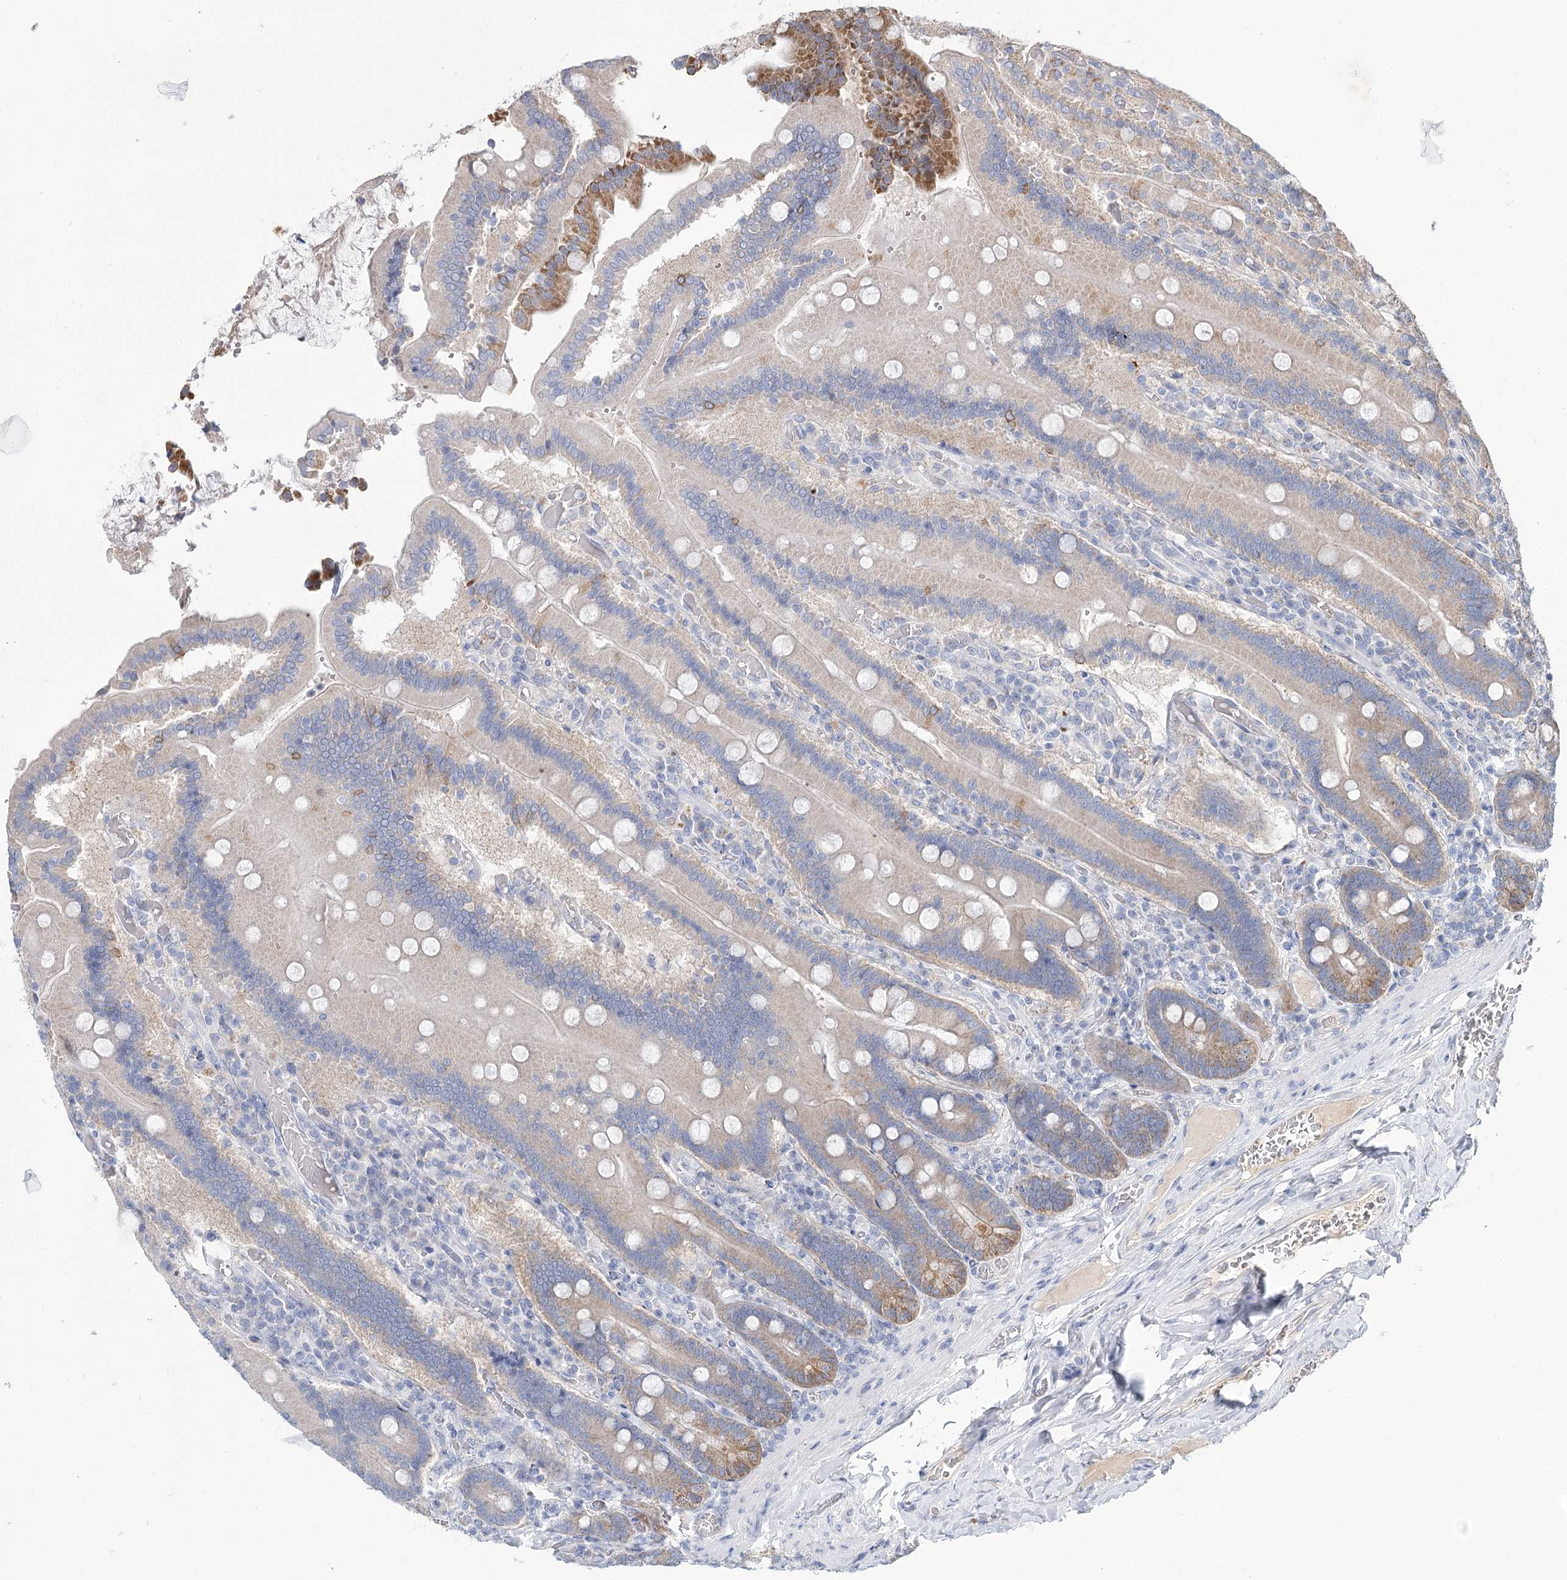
{"staining": {"intensity": "moderate", "quantity": "25%-75%", "location": "cytoplasmic/membranous"}, "tissue": "duodenum", "cell_type": "Glandular cells", "image_type": "normal", "snomed": [{"axis": "morphology", "description": "Normal tissue, NOS"}, {"axis": "topography", "description": "Duodenum"}], "caption": "IHC micrograph of normal duodenum: human duodenum stained using immunohistochemistry (IHC) reveals medium levels of moderate protein expression localized specifically in the cytoplasmic/membranous of glandular cells, appearing as a cytoplasmic/membranous brown color.", "gene": "ARHGAP44", "patient": {"sex": "female", "age": 62}}